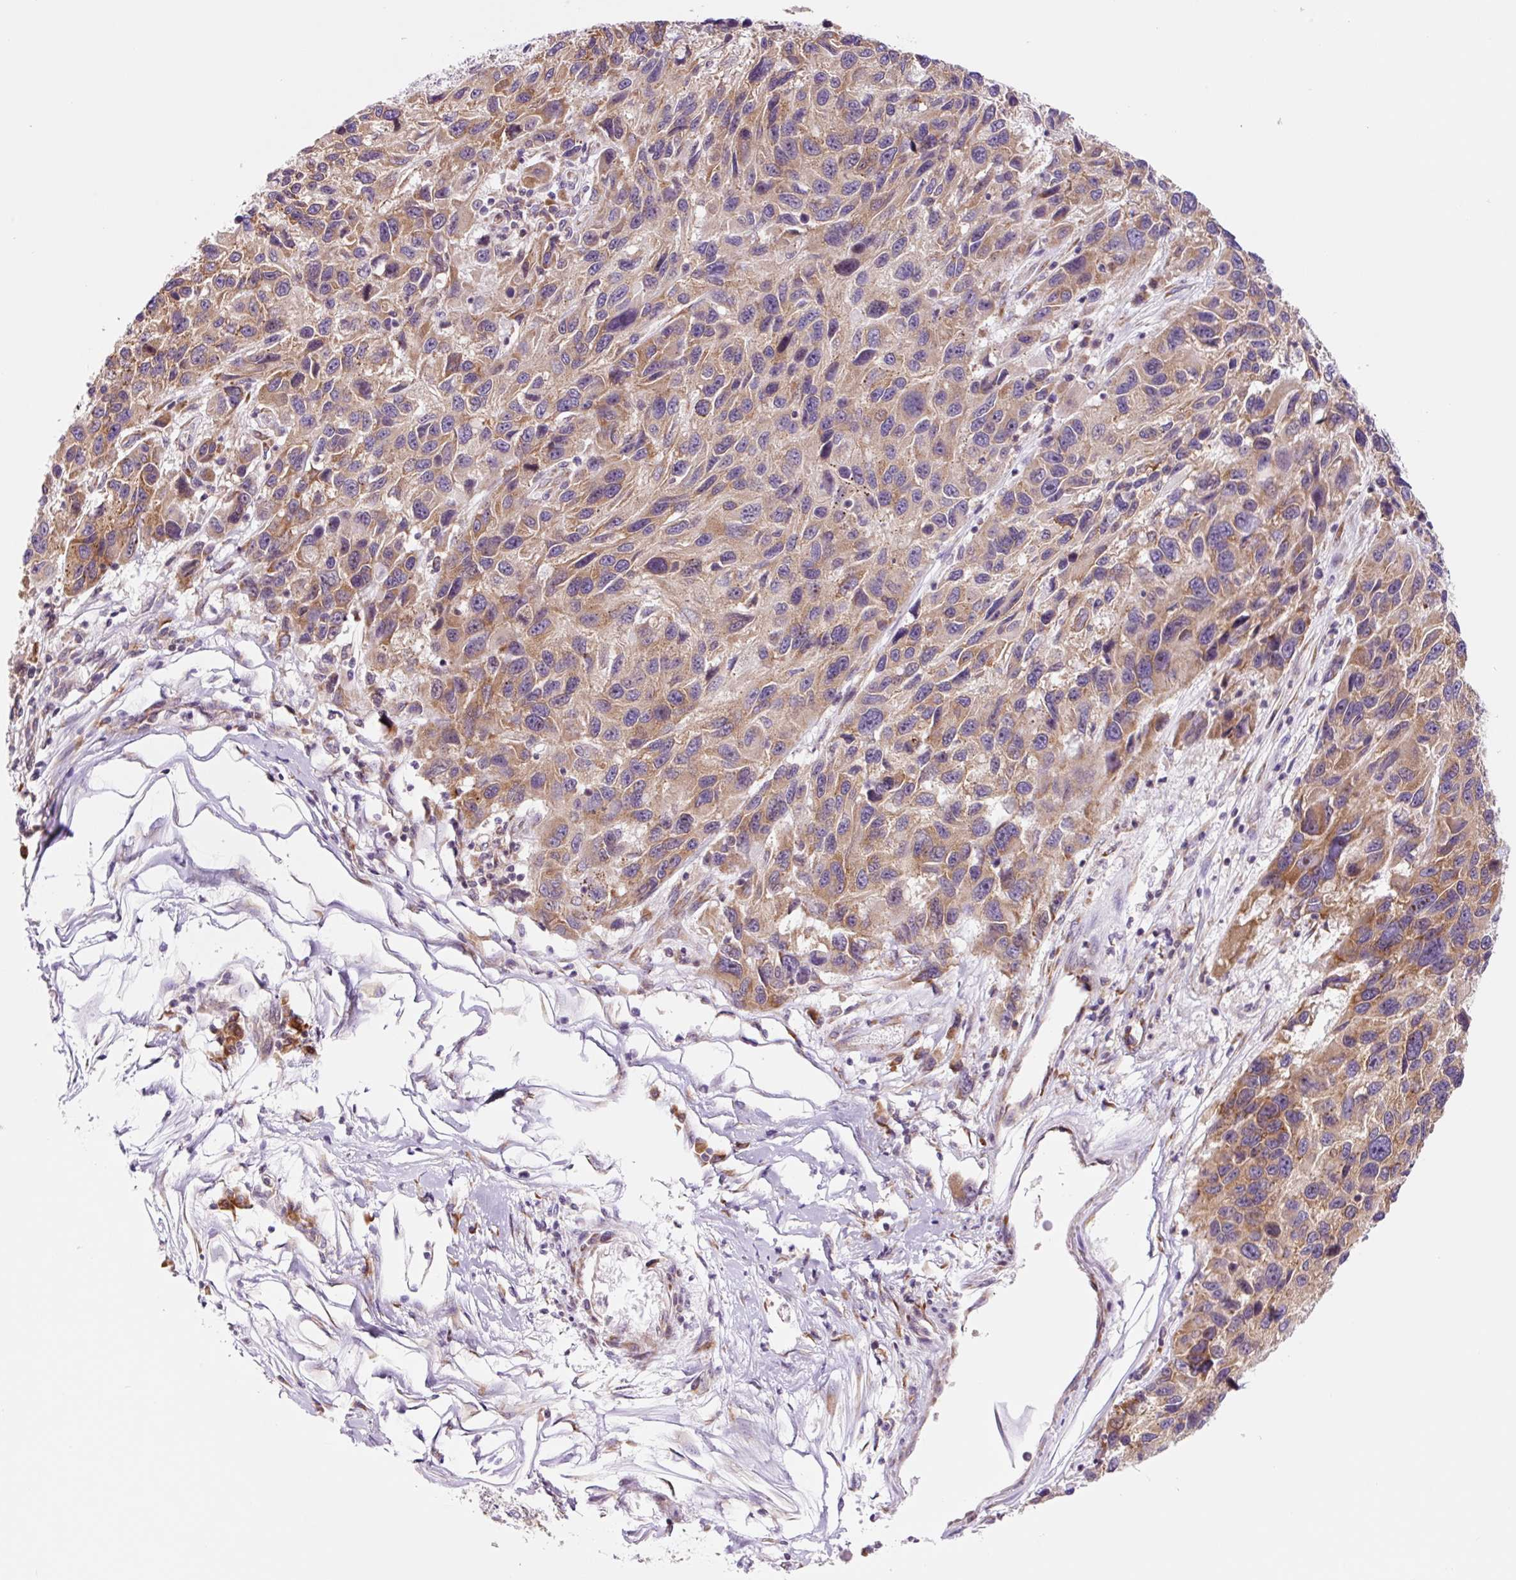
{"staining": {"intensity": "moderate", "quantity": ">75%", "location": "cytoplasmic/membranous"}, "tissue": "melanoma", "cell_type": "Tumor cells", "image_type": "cancer", "snomed": [{"axis": "morphology", "description": "Malignant melanoma, NOS"}, {"axis": "topography", "description": "Skin"}], "caption": "Brown immunohistochemical staining in human melanoma demonstrates moderate cytoplasmic/membranous expression in approximately >75% of tumor cells.", "gene": "RPL41", "patient": {"sex": "male", "age": 53}}